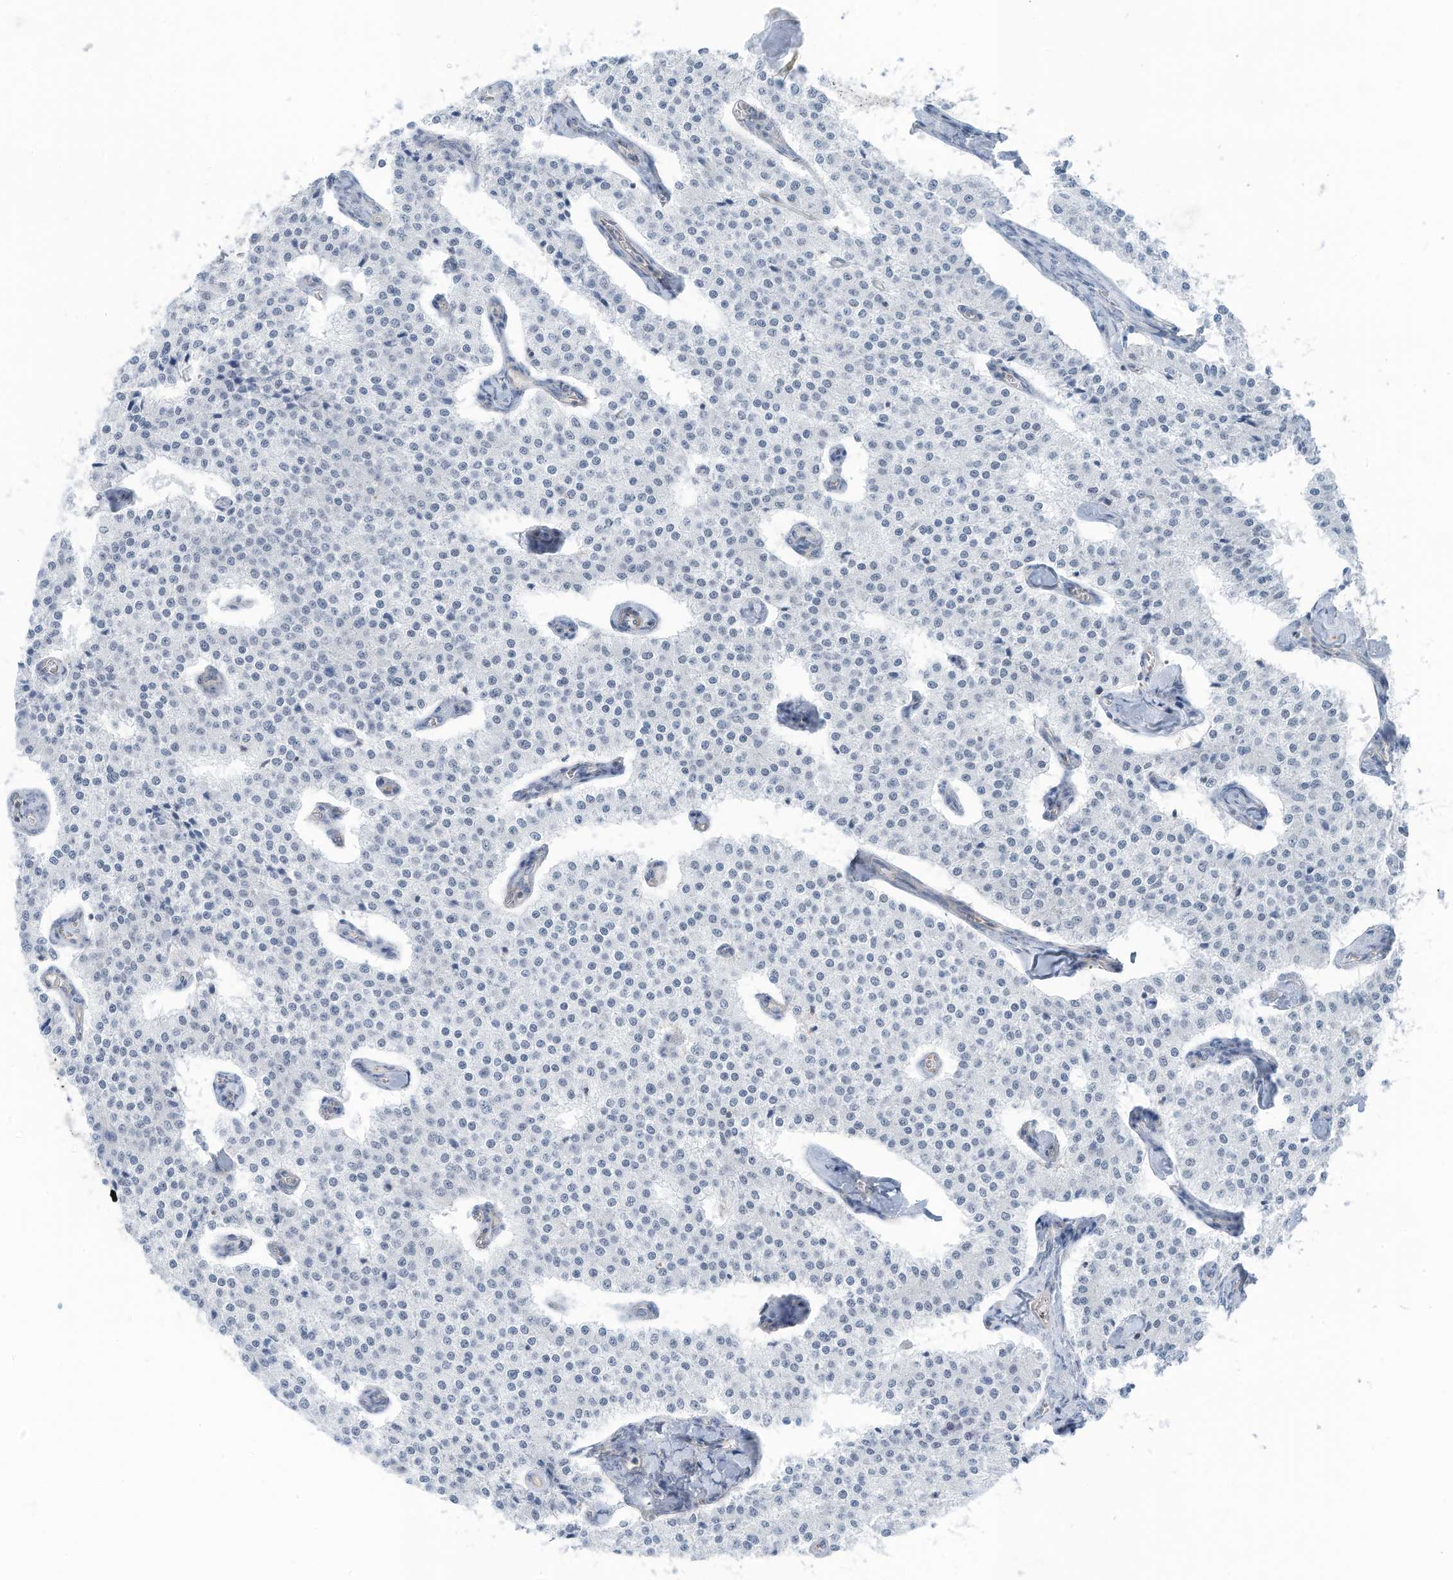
{"staining": {"intensity": "negative", "quantity": "none", "location": "none"}, "tissue": "carcinoid", "cell_type": "Tumor cells", "image_type": "cancer", "snomed": [{"axis": "morphology", "description": "Carcinoid, malignant, NOS"}, {"axis": "topography", "description": "Colon"}], "caption": "Immunohistochemical staining of carcinoid demonstrates no significant staining in tumor cells.", "gene": "ZNF846", "patient": {"sex": "female", "age": 52}}